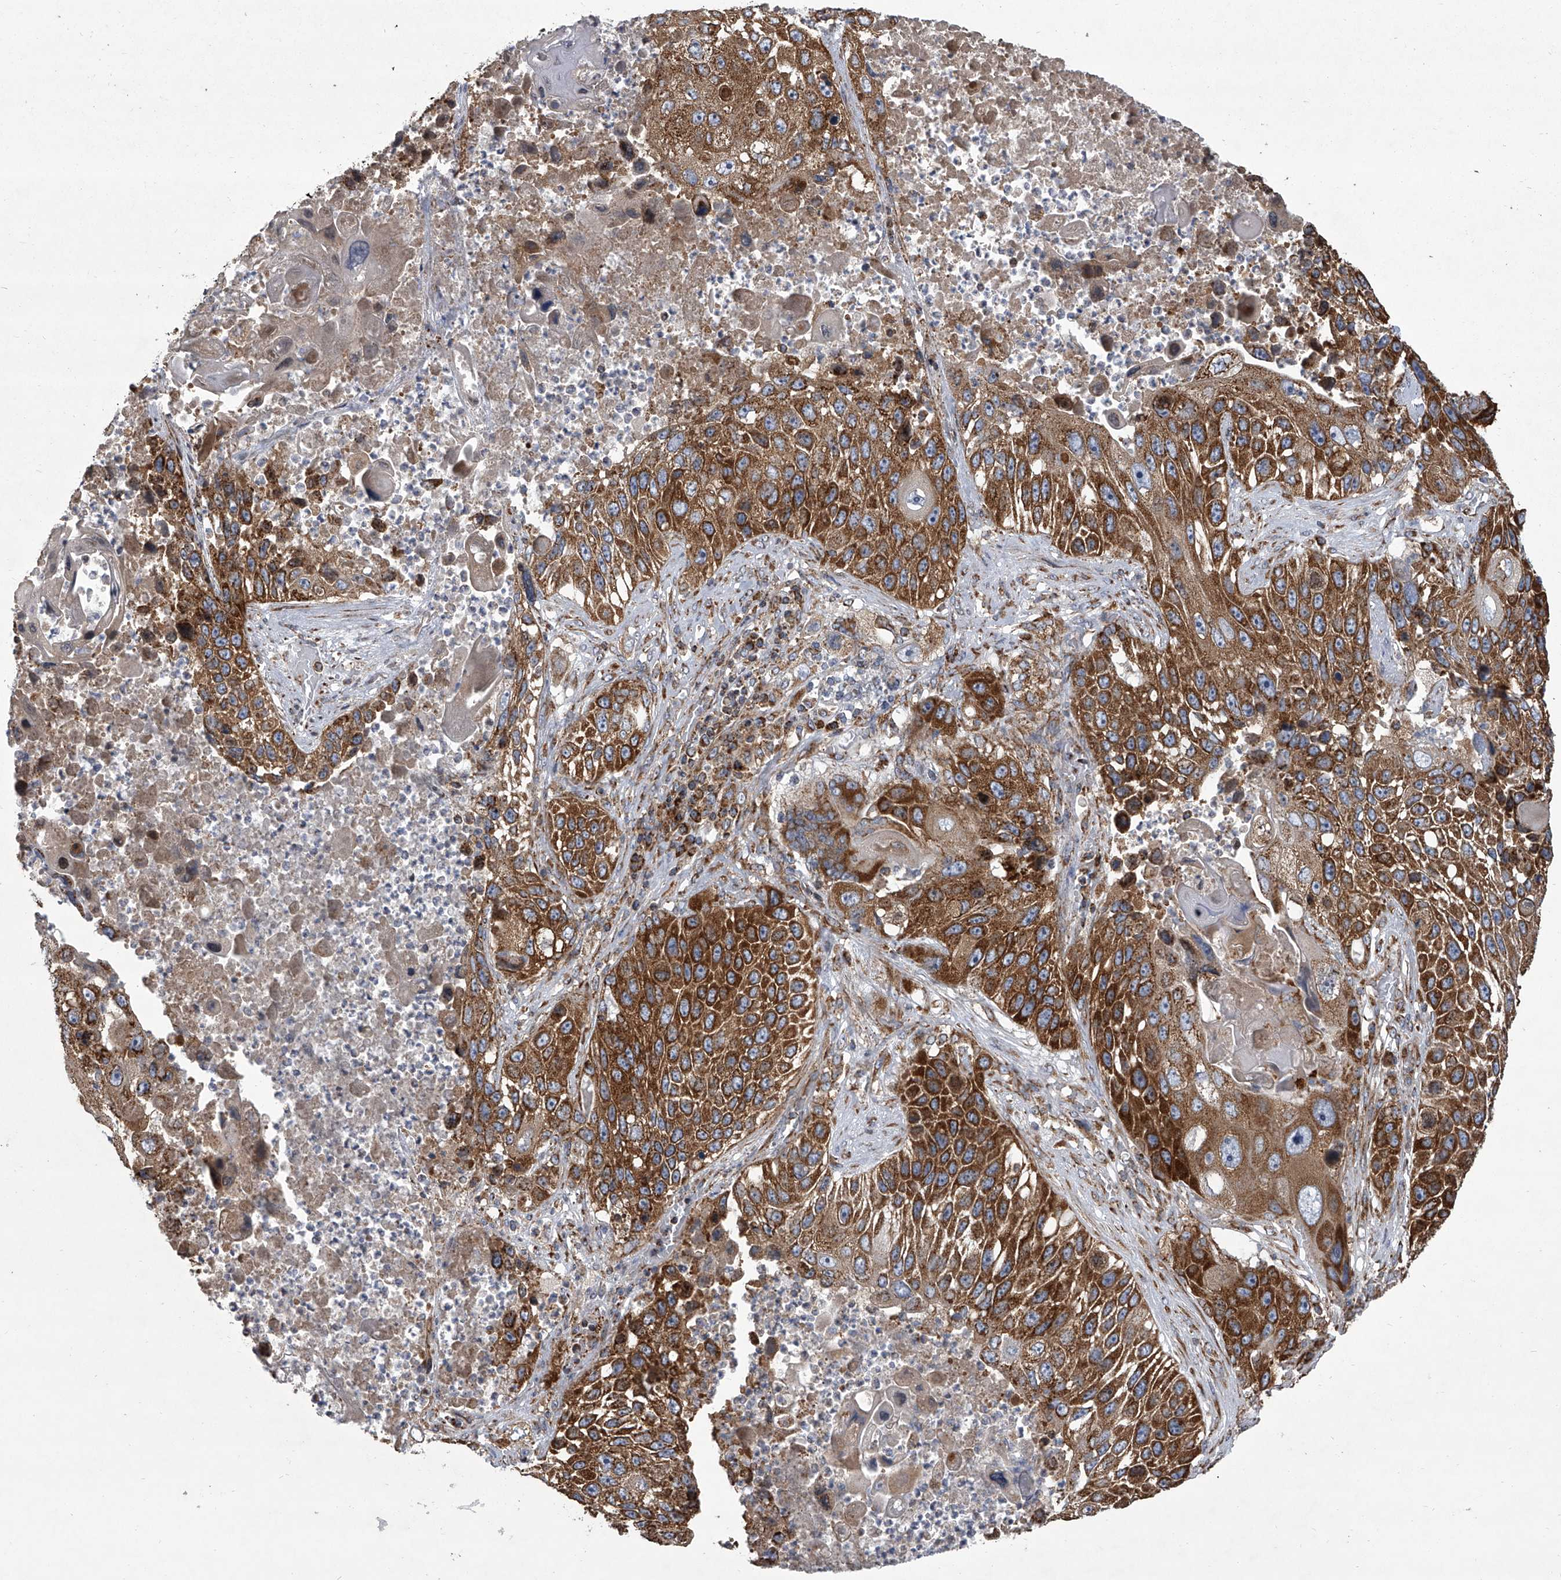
{"staining": {"intensity": "strong", "quantity": ">75%", "location": "cytoplasmic/membranous"}, "tissue": "lung cancer", "cell_type": "Tumor cells", "image_type": "cancer", "snomed": [{"axis": "morphology", "description": "Squamous cell carcinoma, NOS"}, {"axis": "topography", "description": "Lung"}], "caption": "This photomicrograph reveals immunohistochemistry staining of human lung cancer, with high strong cytoplasmic/membranous staining in approximately >75% of tumor cells.", "gene": "ZC3H15", "patient": {"sex": "male", "age": 61}}